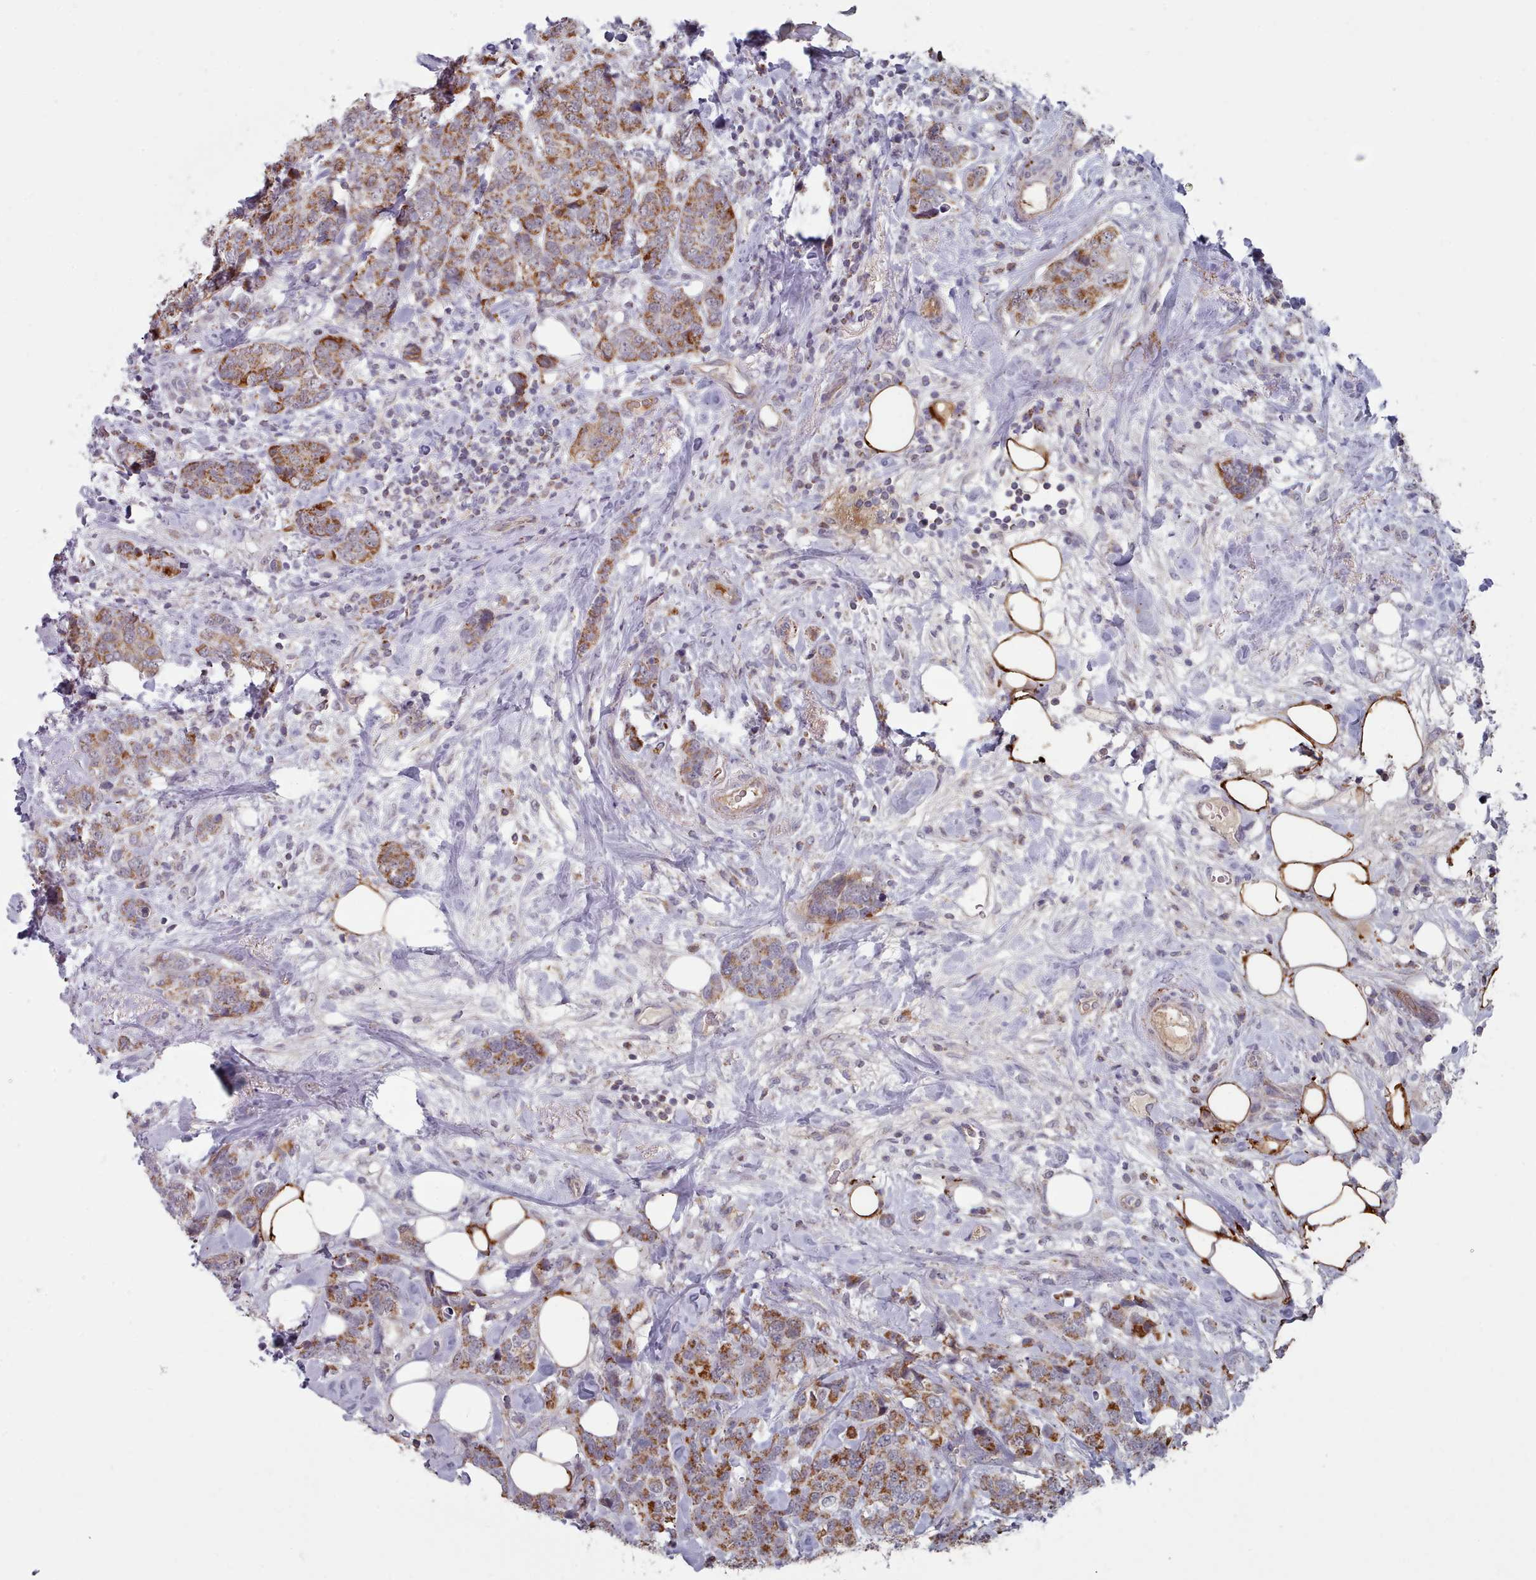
{"staining": {"intensity": "moderate", "quantity": ">75%", "location": "cytoplasmic/membranous"}, "tissue": "breast cancer", "cell_type": "Tumor cells", "image_type": "cancer", "snomed": [{"axis": "morphology", "description": "Lobular carcinoma"}, {"axis": "topography", "description": "Breast"}], "caption": "Lobular carcinoma (breast) stained for a protein (brown) reveals moderate cytoplasmic/membranous positive staining in approximately >75% of tumor cells.", "gene": "TRARG1", "patient": {"sex": "female", "age": 59}}